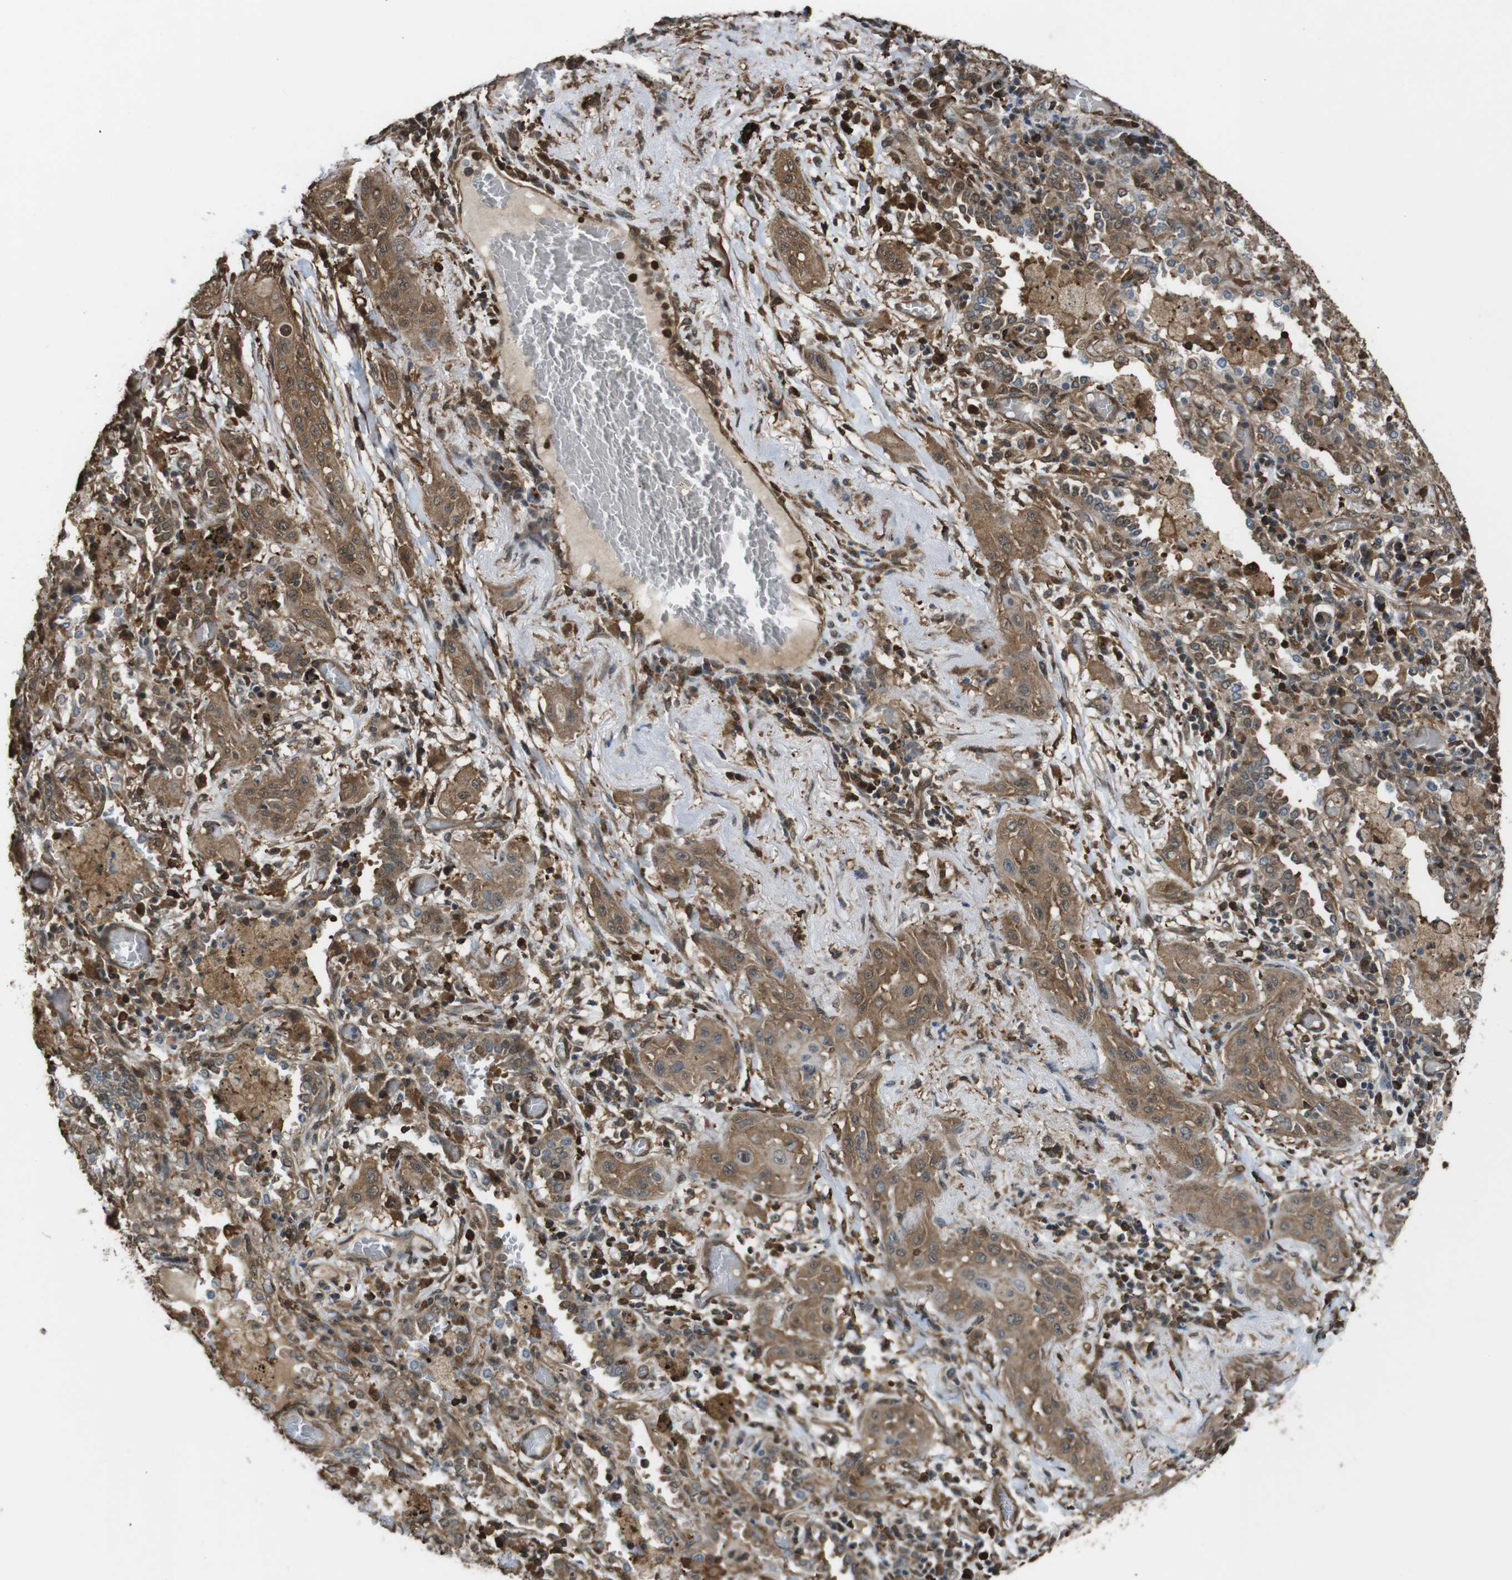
{"staining": {"intensity": "moderate", "quantity": ">75%", "location": "cytoplasmic/membranous,nuclear"}, "tissue": "lung cancer", "cell_type": "Tumor cells", "image_type": "cancer", "snomed": [{"axis": "morphology", "description": "Squamous cell carcinoma, NOS"}, {"axis": "topography", "description": "Lung"}], "caption": "Protein staining of lung squamous cell carcinoma tissue exhibits moderate cytoplasmic/membranous and nuclear staining in about >75% of tumor cells.", "gene": "ARHGDIA", "patient": {"sex": "female", "age": 47}}